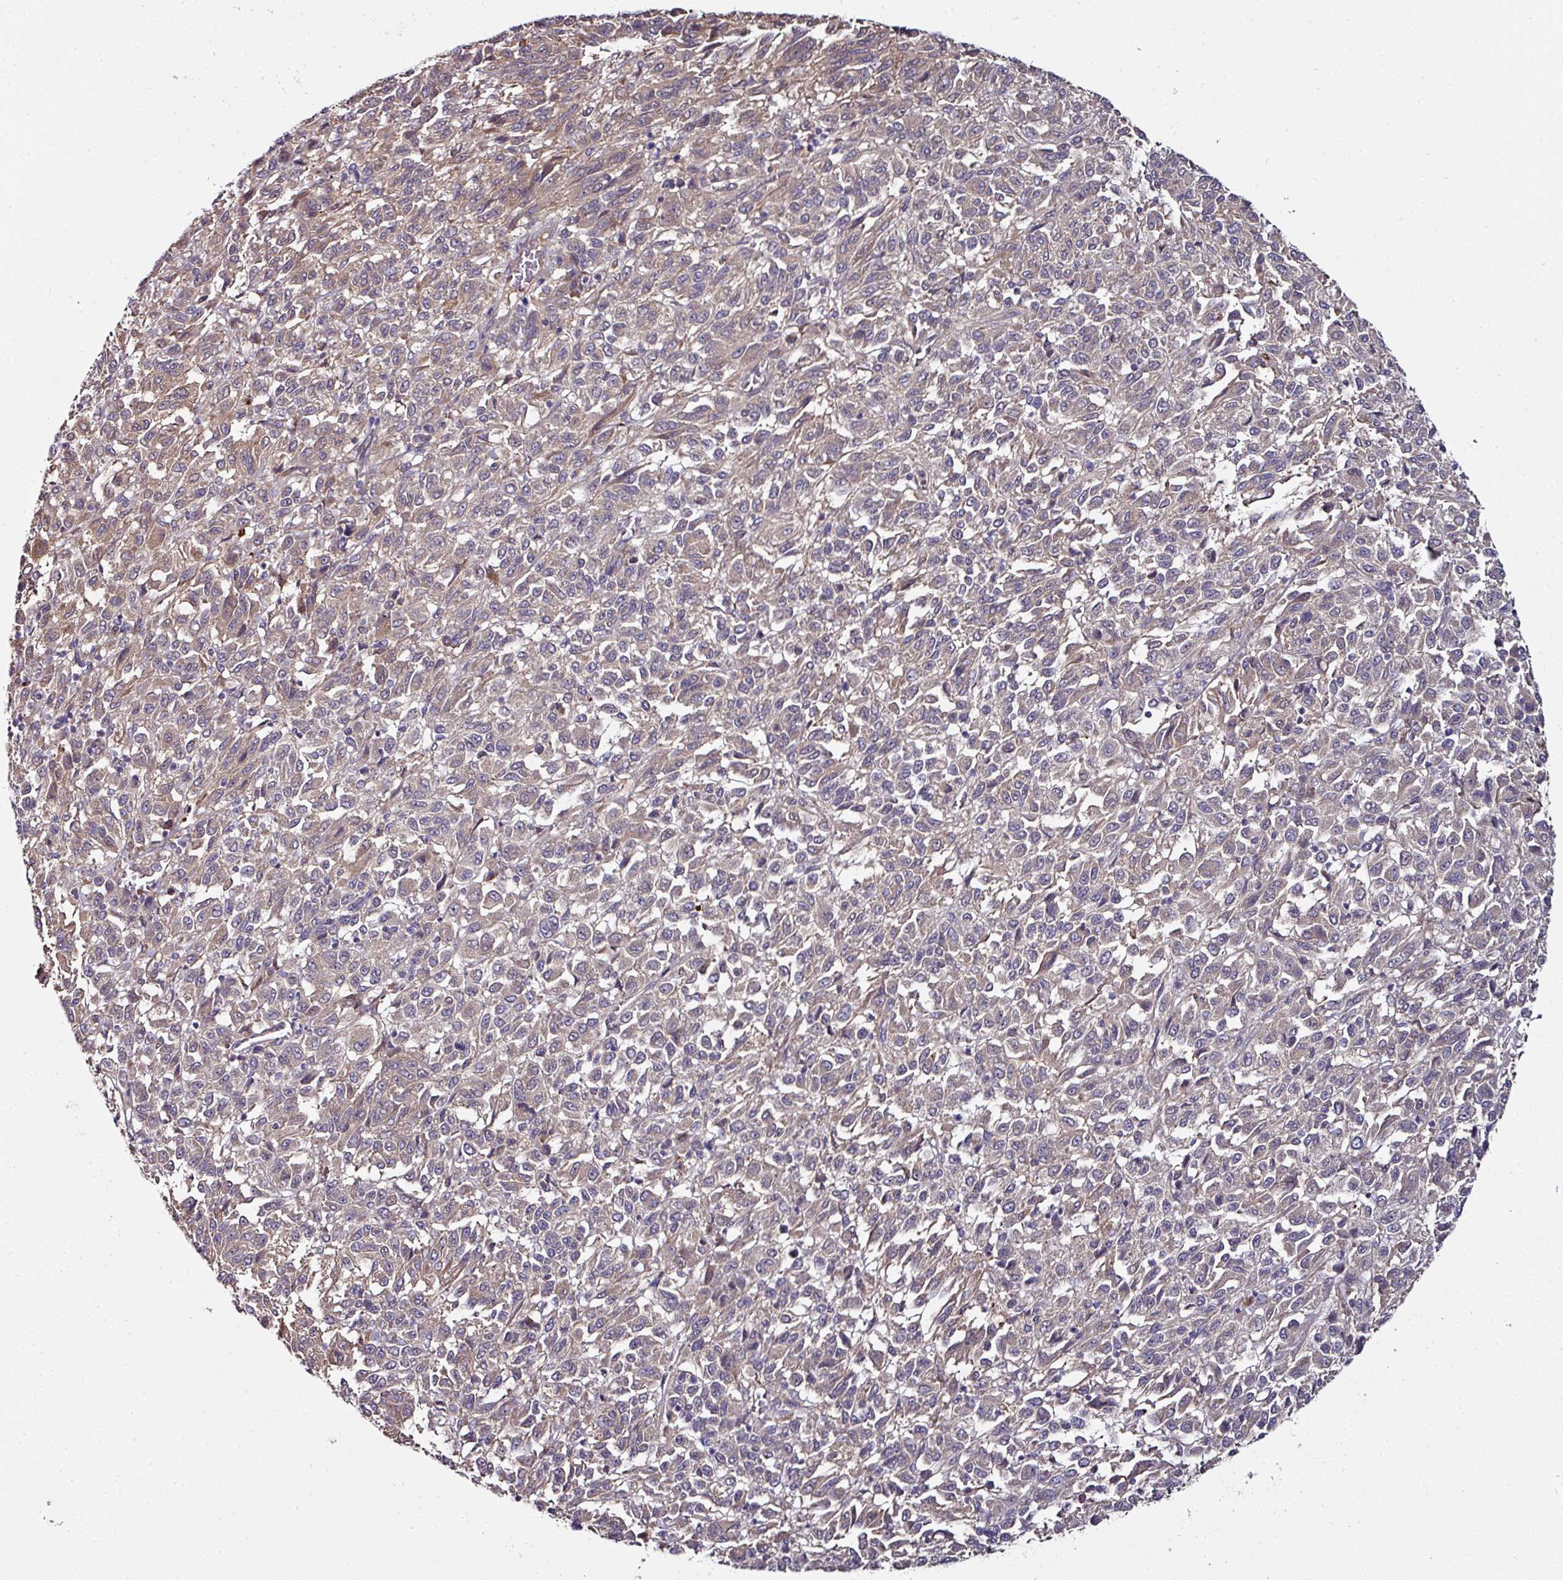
{"staining": {"intensity": "weak", "quantity": "25%-75%", "location": "cytoplasmic/membranous"}, "tissue": "melanoma", "cell_type": "Tumor cells", "image_type": "cancer", "snomed": [{"axis": "morphology", "description": "Malignant melanoma, Metastatic site"}, {"axis": "topography", "description": "Lung"}], "caption": "Protein expression analysis of human melanoma reveals weak cytoplasmic/membranous expression in about 25%-75% of tumor cells.", "gene": "CTDSP2", "patient": {"sex": "male", "age": 64}}